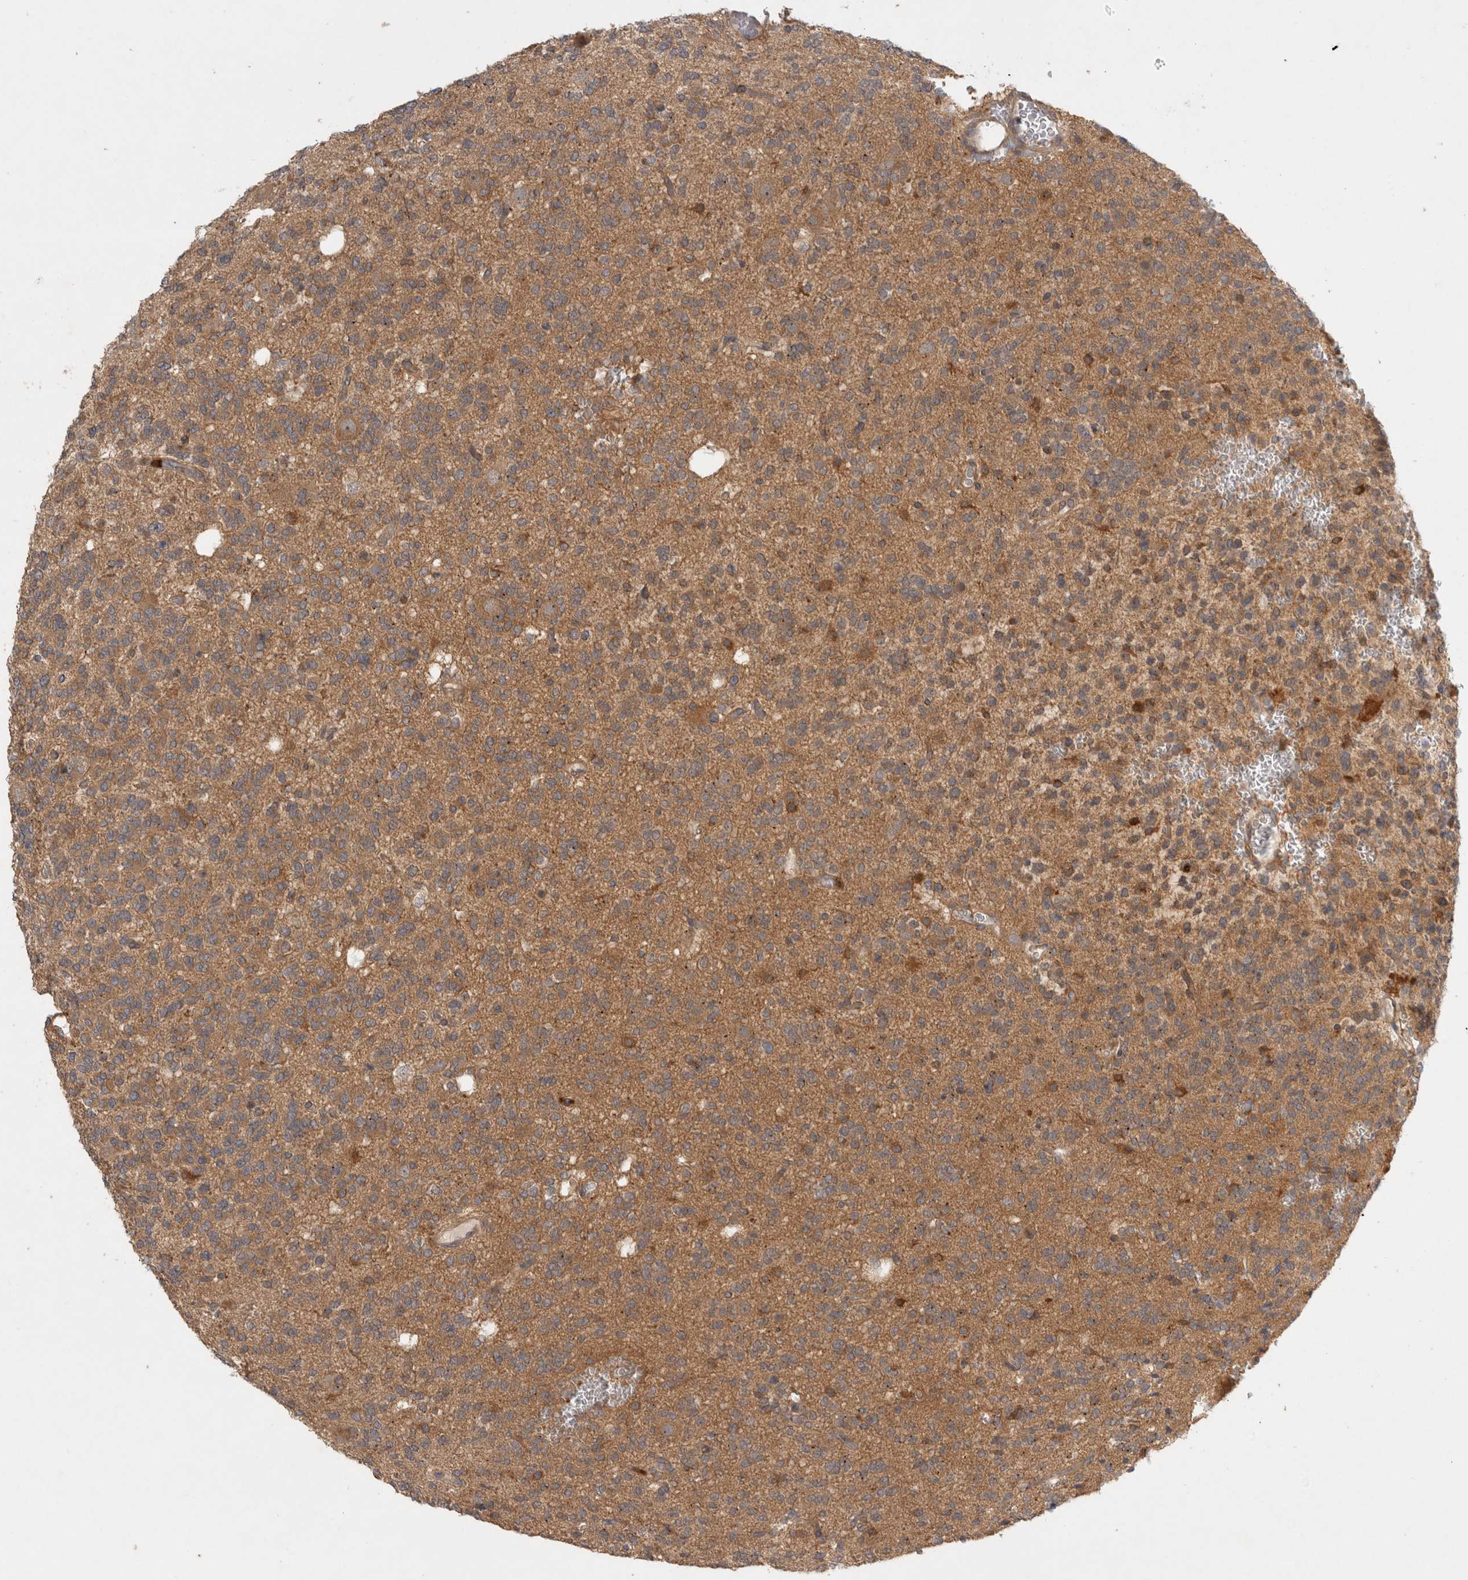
{"staining": {"intensity": "moderate", "quantity": ">75%", "location": "cytoplasmic/membranous"}, "tissue": "glioma", "cell_type": "Tumor cells", "image_type": "cancer", "snomed": [{"axis": "morphology", "description": "Glioma, malignant, Low grade"}, {"axis": "topography", "description": "Brain"}], "caption": "The immunohistochemical stain highlights moderate cytoplasmic/membranous positivity in tumor cells of low-grade glioma (malignant) tissue. (DAB IHC, brown staining for protein, blue staining for nuclei).", "gene": "VEPH1", "patient": {"sex": "male", "age": 38}}